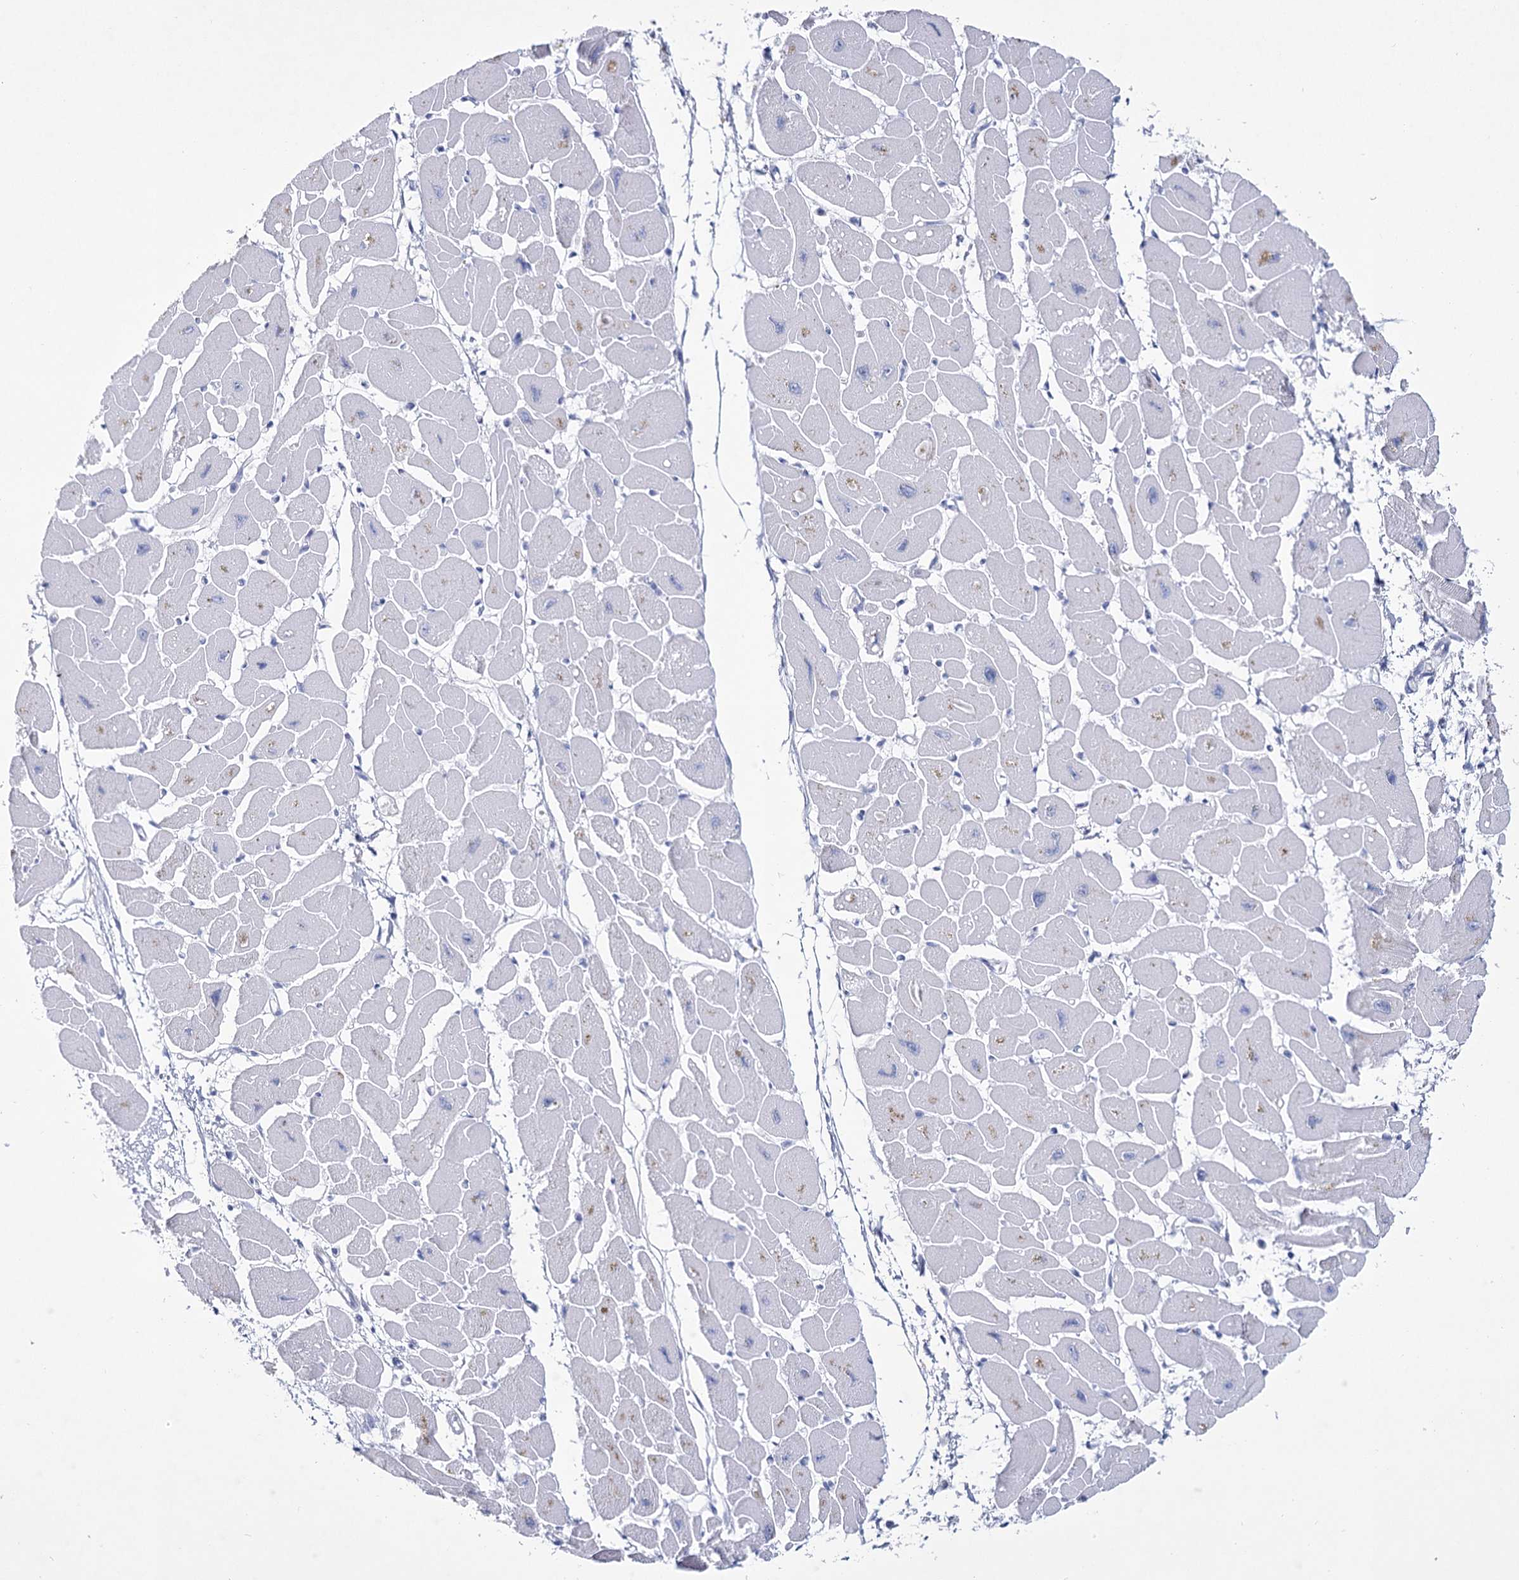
{"staining": {"intensity": "negative", "quantity": "none", "location": "none"}, "tissue": "heart muscle", "cell_type": "Cardiomyocytes", "image_type": "normal", "snomed": [{"axis": "morphology", "description": "Normal tissue, NOS"}, {"axis": "topography", "description": "Heart"}], "caption": "Histopathology image shows no protein staining in cardiomyocytes of unremarkable heart muscle. Nuclei are stained in blue.", "gene": "RNF186", "patient": {"sex": "female", "age": 54}}